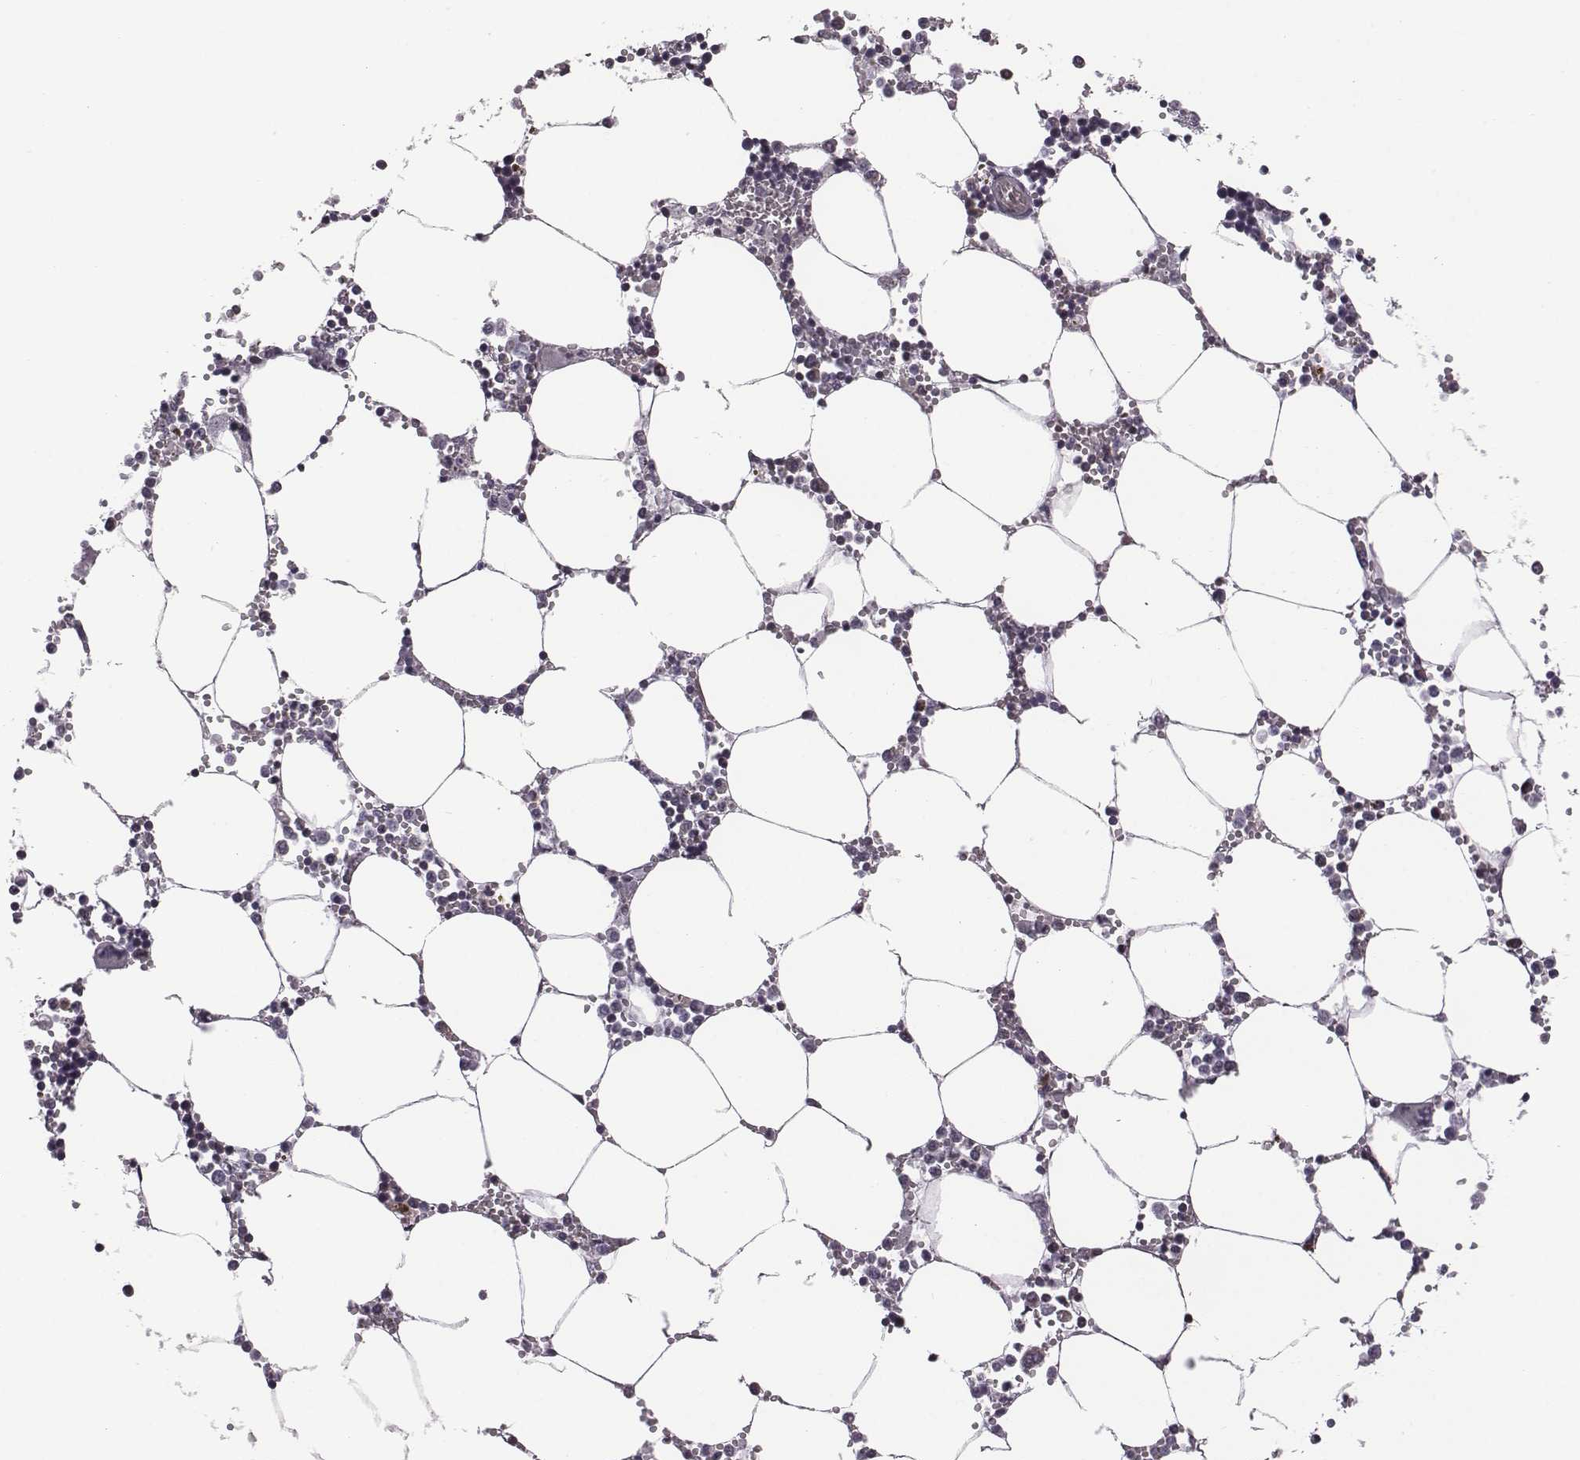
{"staining": {"intensity": "negative", "quantity": "none", "location": "none"}, "tissue": "bone marrow", "cell_type": "Hematopoietic cells", "image_type": "normal", "snomed": [{"axis": "morphology", "description": "Normal tissue, NOS"}, {"axis": "topography", "description": "Bone marrow"}], "caption": "Protein analysis of benign bone marrow reveals no significant staining in hematopoietic cells.", "gene": "BICDL1", "patient": {"sex": "male", "age": 54}}